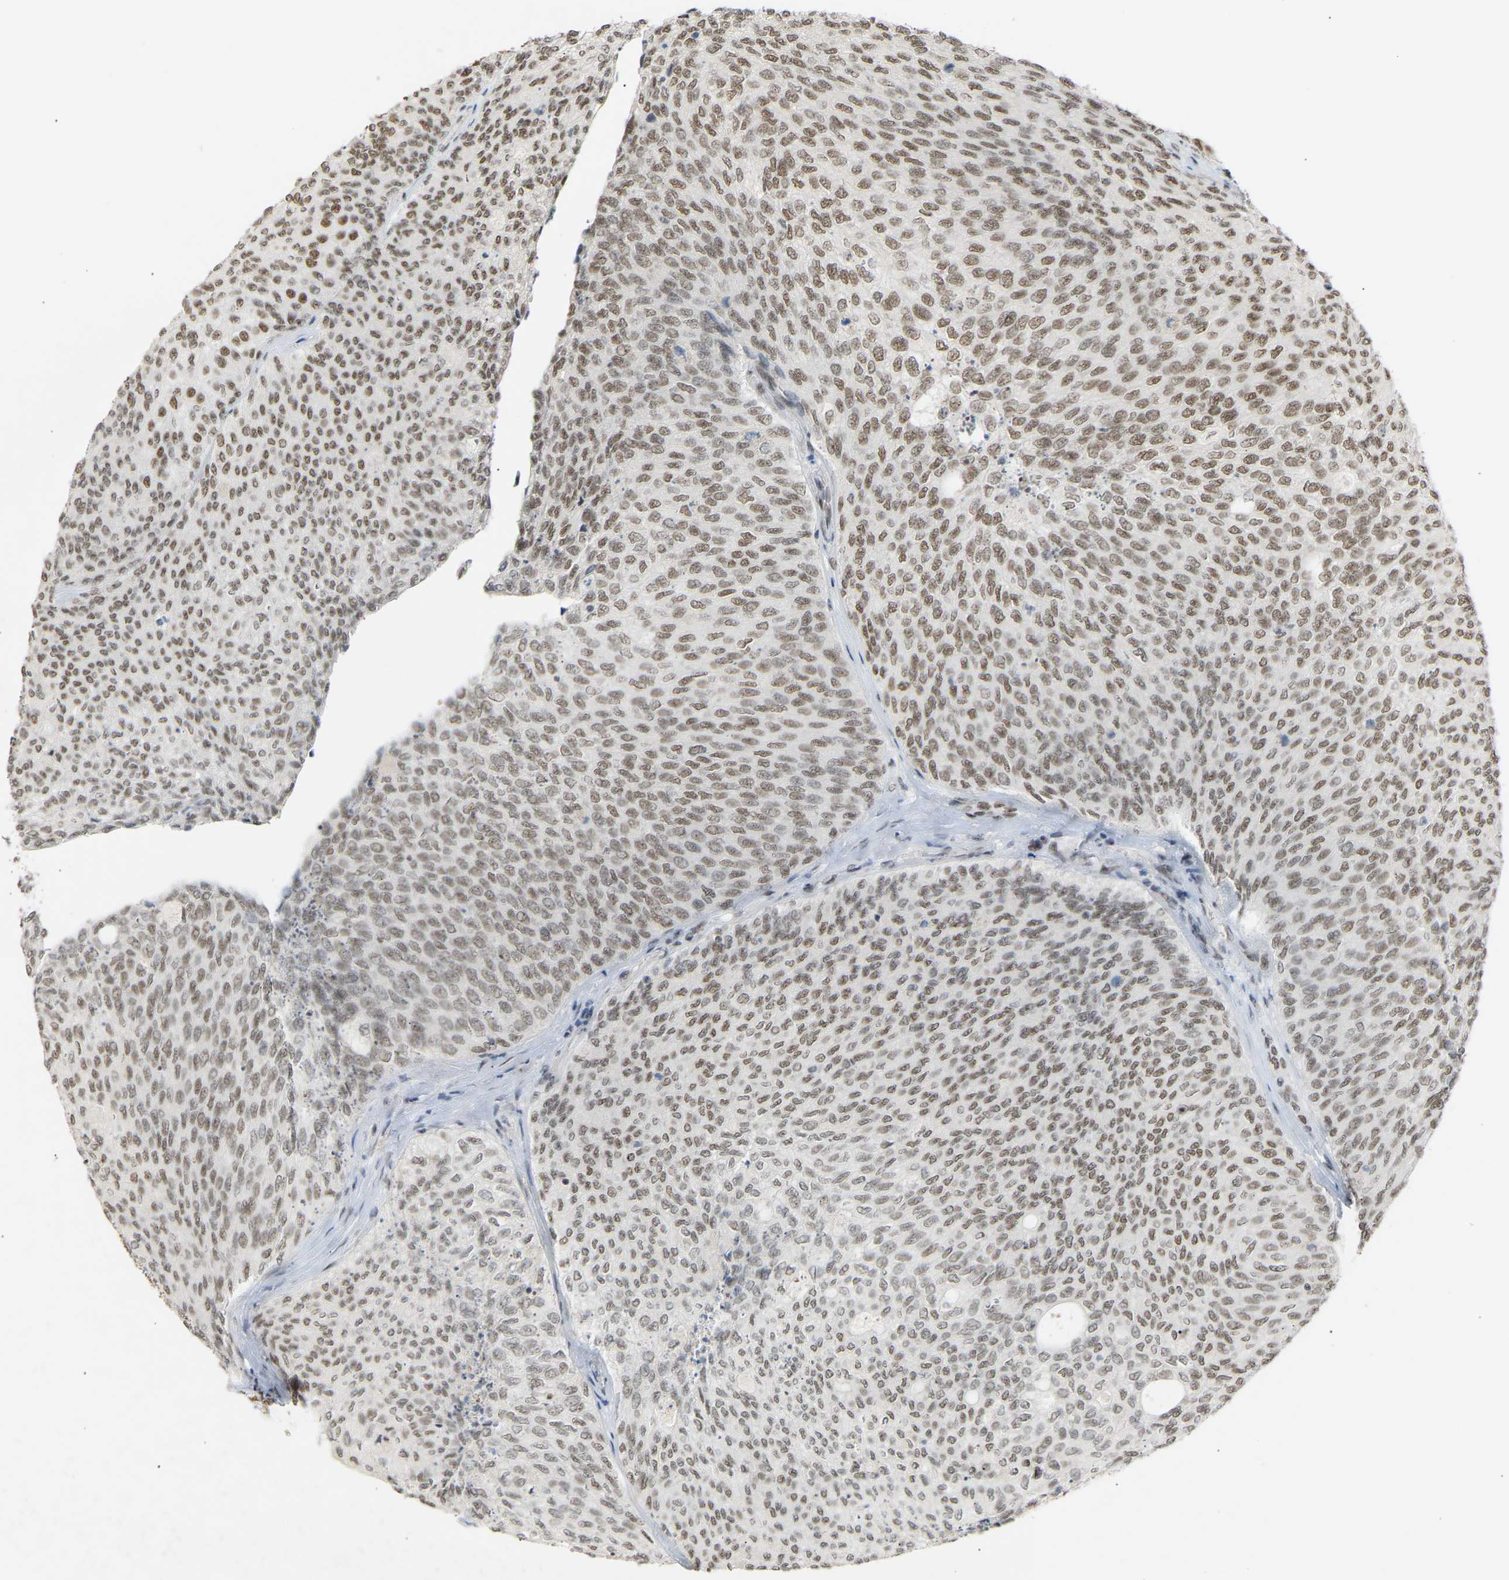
{"staining": {"intensity": "moderate", "quantity": ">75%", "location": "nuclear"}, "tissue": "urothelial cancer", "cell_type": "Tumor cells", "image_type": "cancer", "snomed": [{"axis": "morphology", "description": "Urothelial carcinoma, Low grade"}, {"axis": "topography", "description": "Urinary bladder"}], "caption": "Approximately >75% of tumor cells in urothelial cancer show moderate nuclear protein expression as visualized by brown immunohistochemical staining.", "gene": "NELFB", "patient": {"sex": "female", "age": 79}}